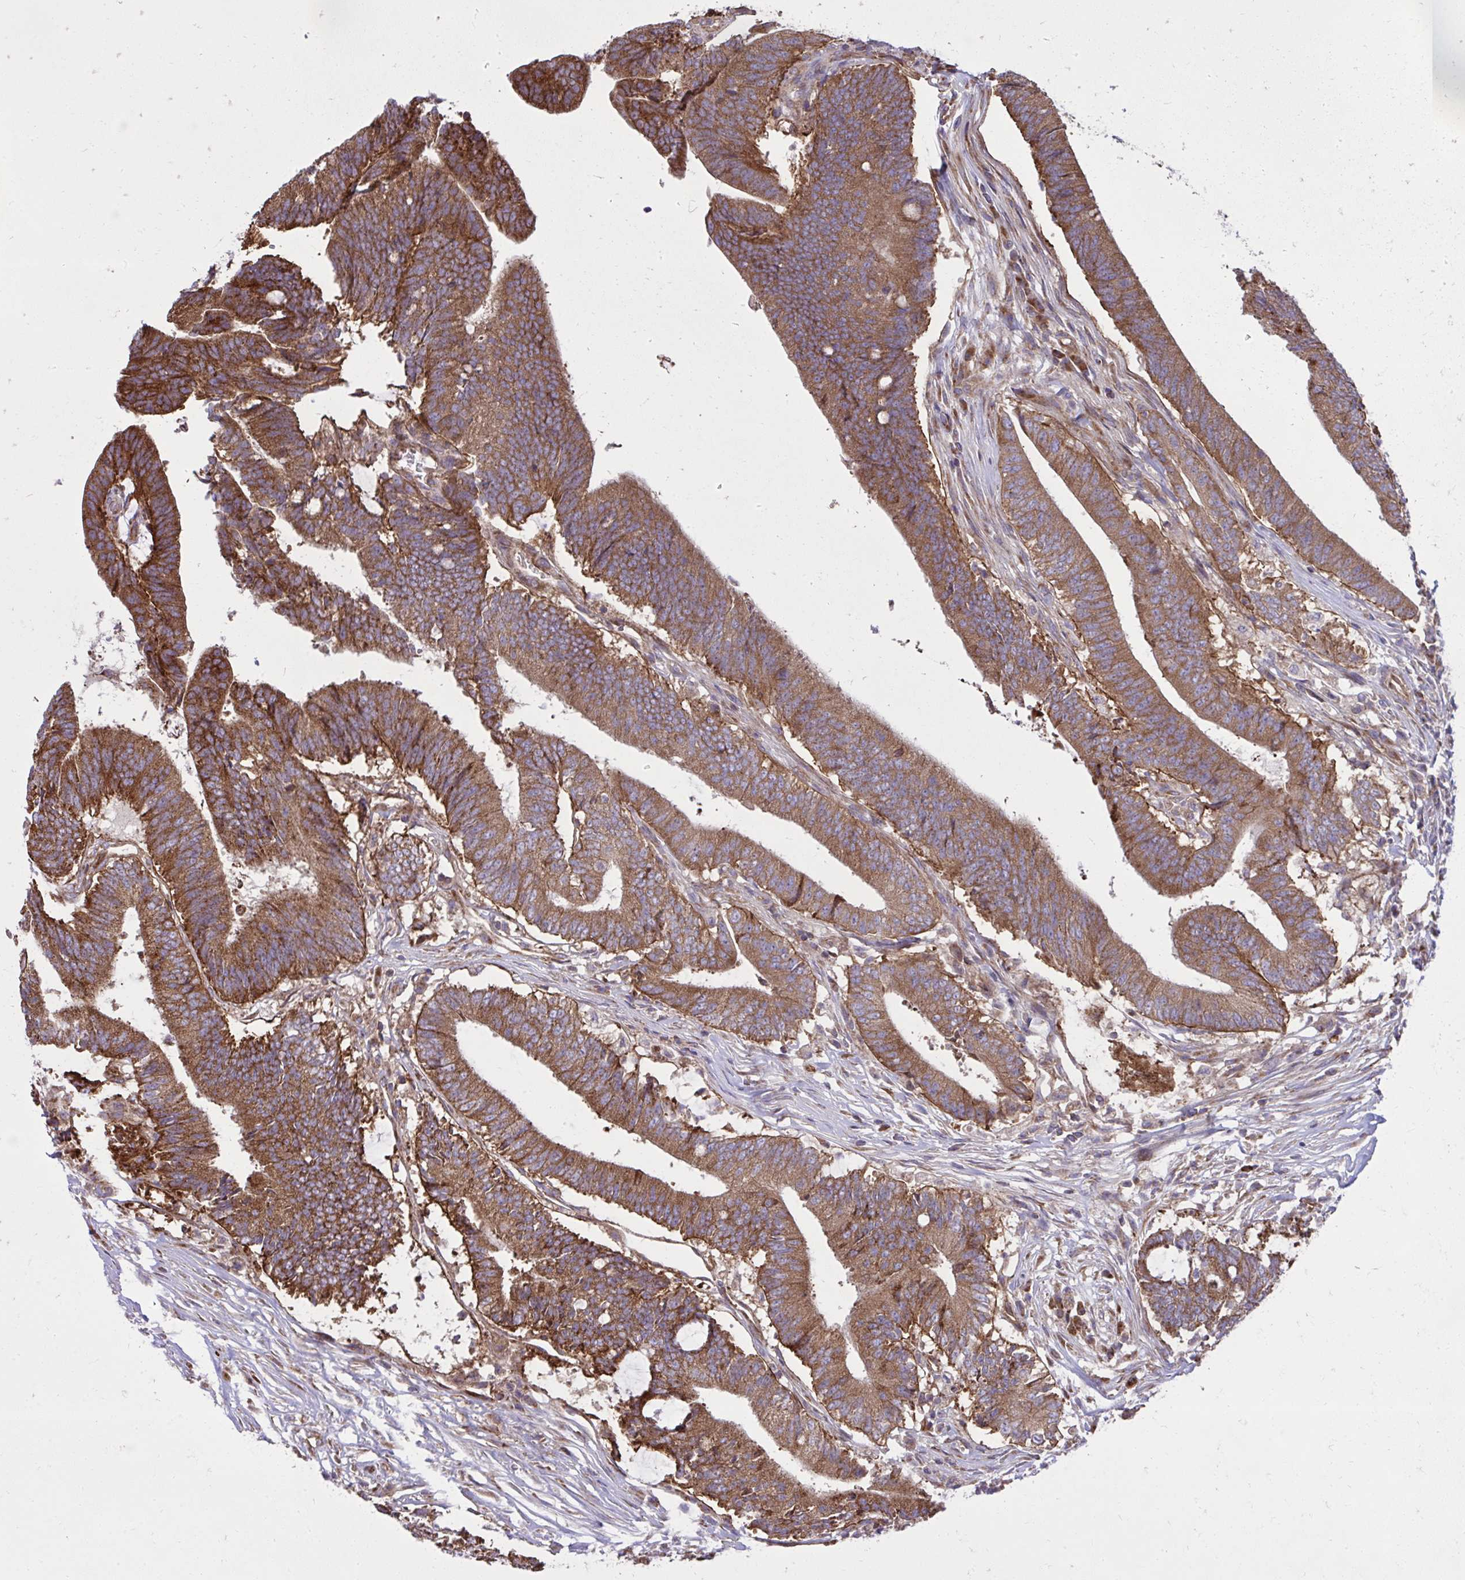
{"staining": {"intensity": "moderate", "quantity": ">75%", "location": "cytoplasmic/membranous"}, "tissue": "colorectal cancer", "cell_type": "Tumor cells", "image_type": "cancer", "snomed": [{"axis": "morphology", "description": "Adenocarcinoma, NOS"}, {"axis": "topography", "description": "Colon"}], "caption": "The image shows a brown stain indicating the presence of a protein in the cytoplasmic/membranous of tumor cells in colorectal cancer (adenocarcinoma).", "gene": "NMNAT3", "patient": {"sex": "female", "age": 43}}